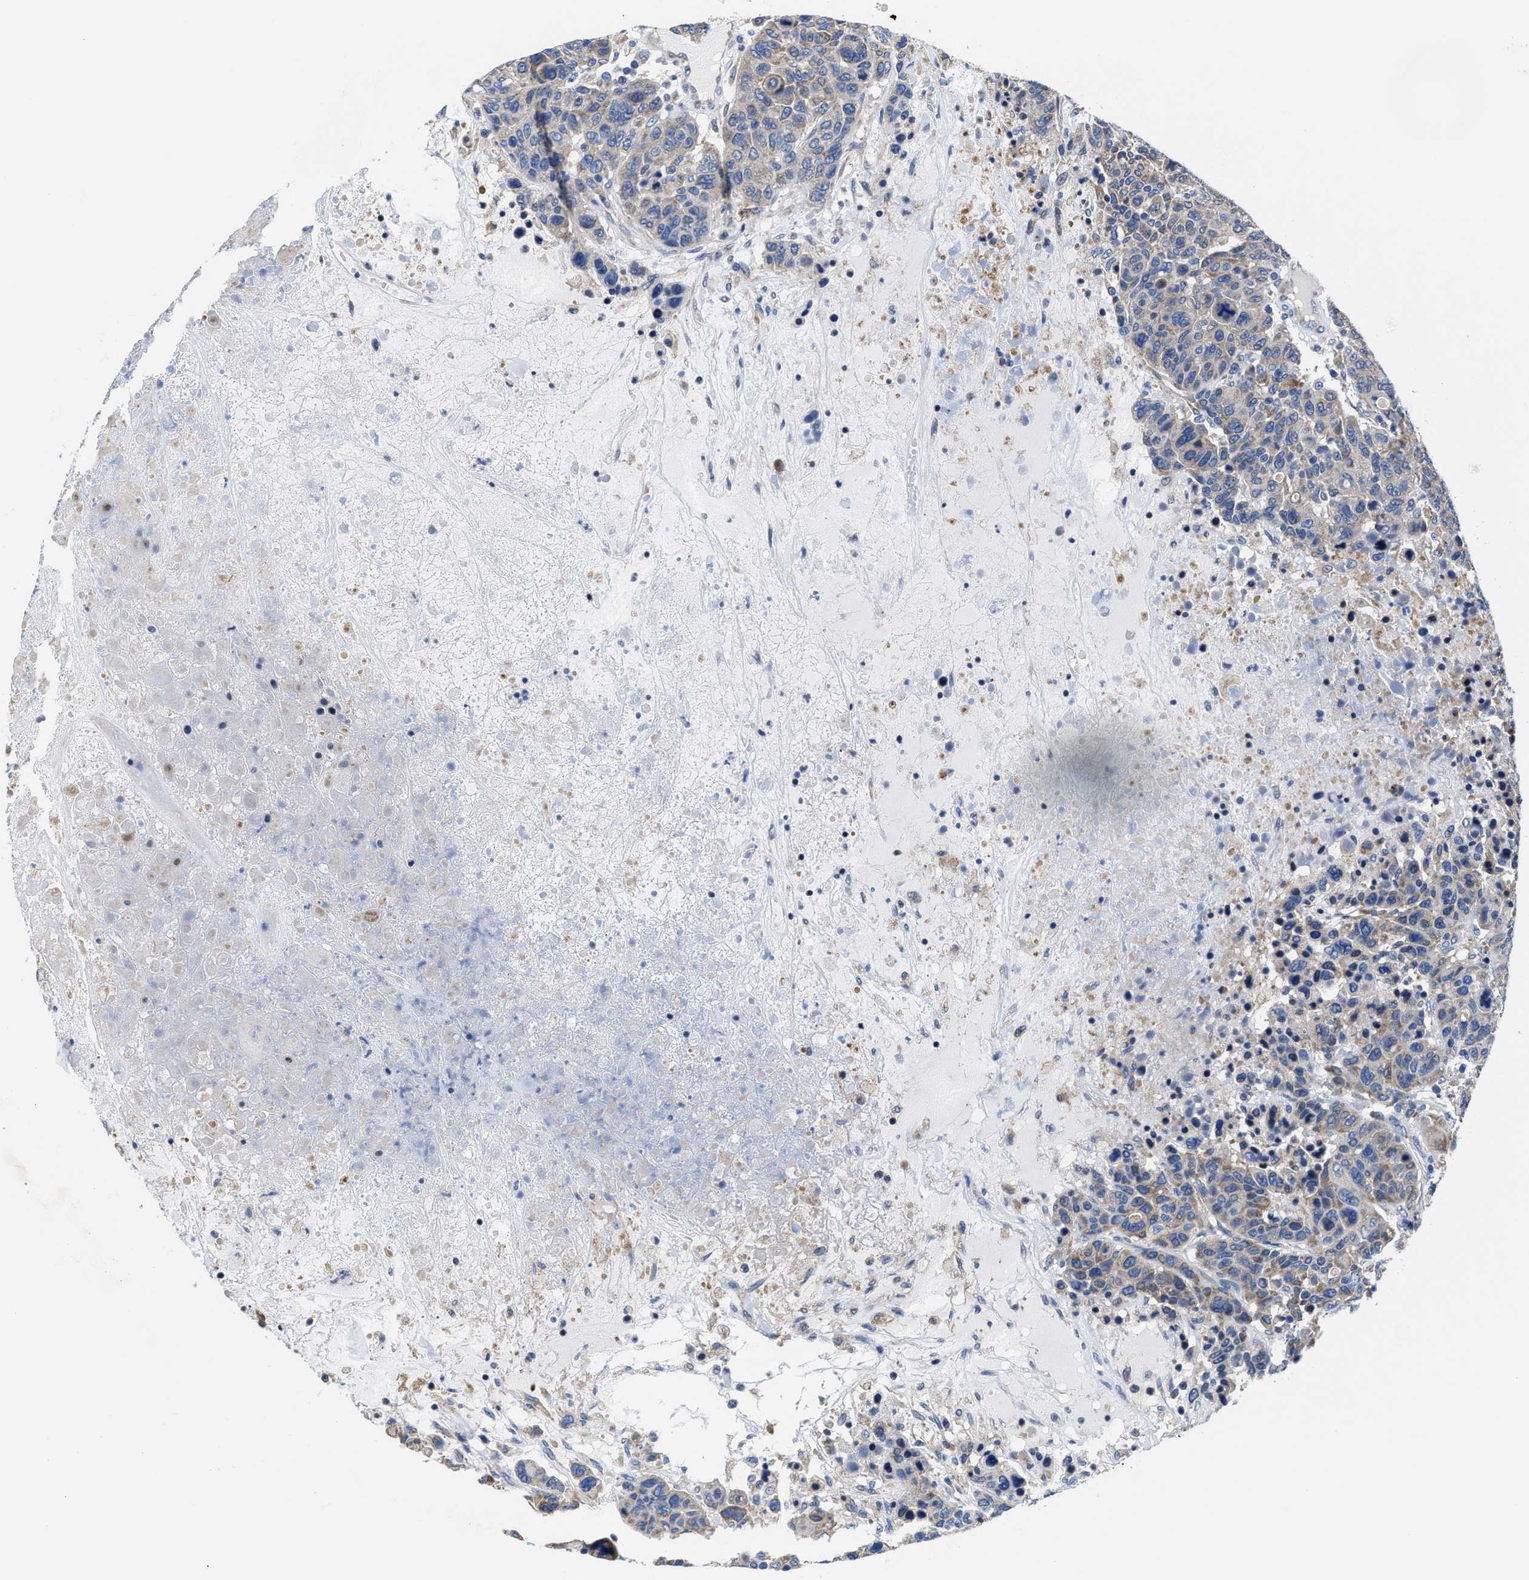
{"staining": {"intensity": "weak", "quantity": "25%-75%", "location": "cytoplasmic/membranous"}, "tissue": "breast cancer", "cell_type": "Tumor cells", "image_type": "cancer", "snomed": [{"axis": "morphology", "description": "Duct carcinoma"}, {"axis": "topography", "description": "Breast"}], "caption": "An image of human breast cancer (invasive ductal carcinoma) stained for a protein shows weak cytoplasmic/membranous brown staining in tumor cells.", "gene": "TMEM30A", "patient": {"sex": "female", "age": 37}}